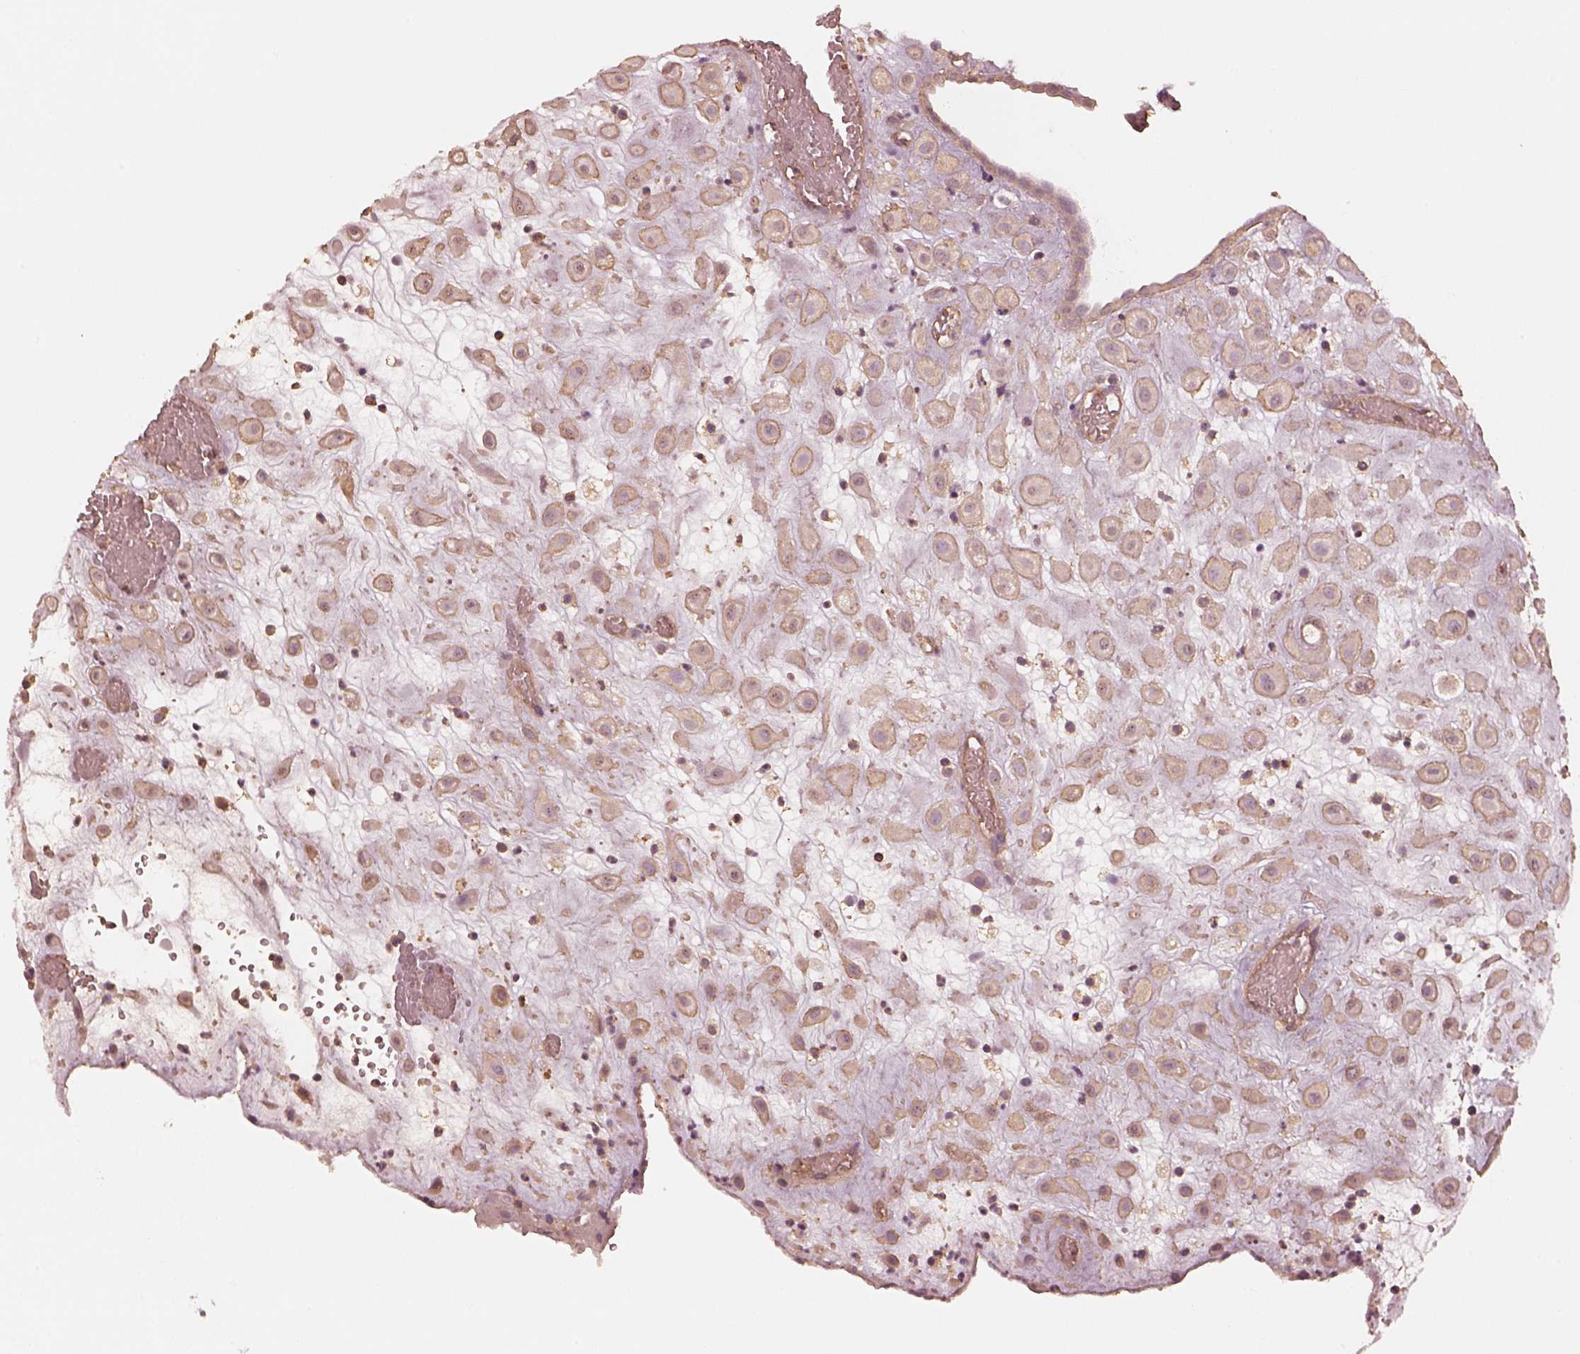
{"staining": {"intensity": "moderate", "quantity": ">75%", "location": "cytoplasmic/membranous"}, "tissue": "placenta", "cell_type": "Decidual cells", "image_type": "normal", "snomed": [{"axis": "morphology", "description": "Normal tissue, NOS"}, {"axis": "topography", "description": "Placenta"}], "caption": "Unremarkable placenta was stained to show a protein in brown. There is medium levels of moderate cytoplasmic/membranous staining in approximately >75% of decidual cells.", "gene": "WDR7", "patient": {"sex": "female", "age": 24}}